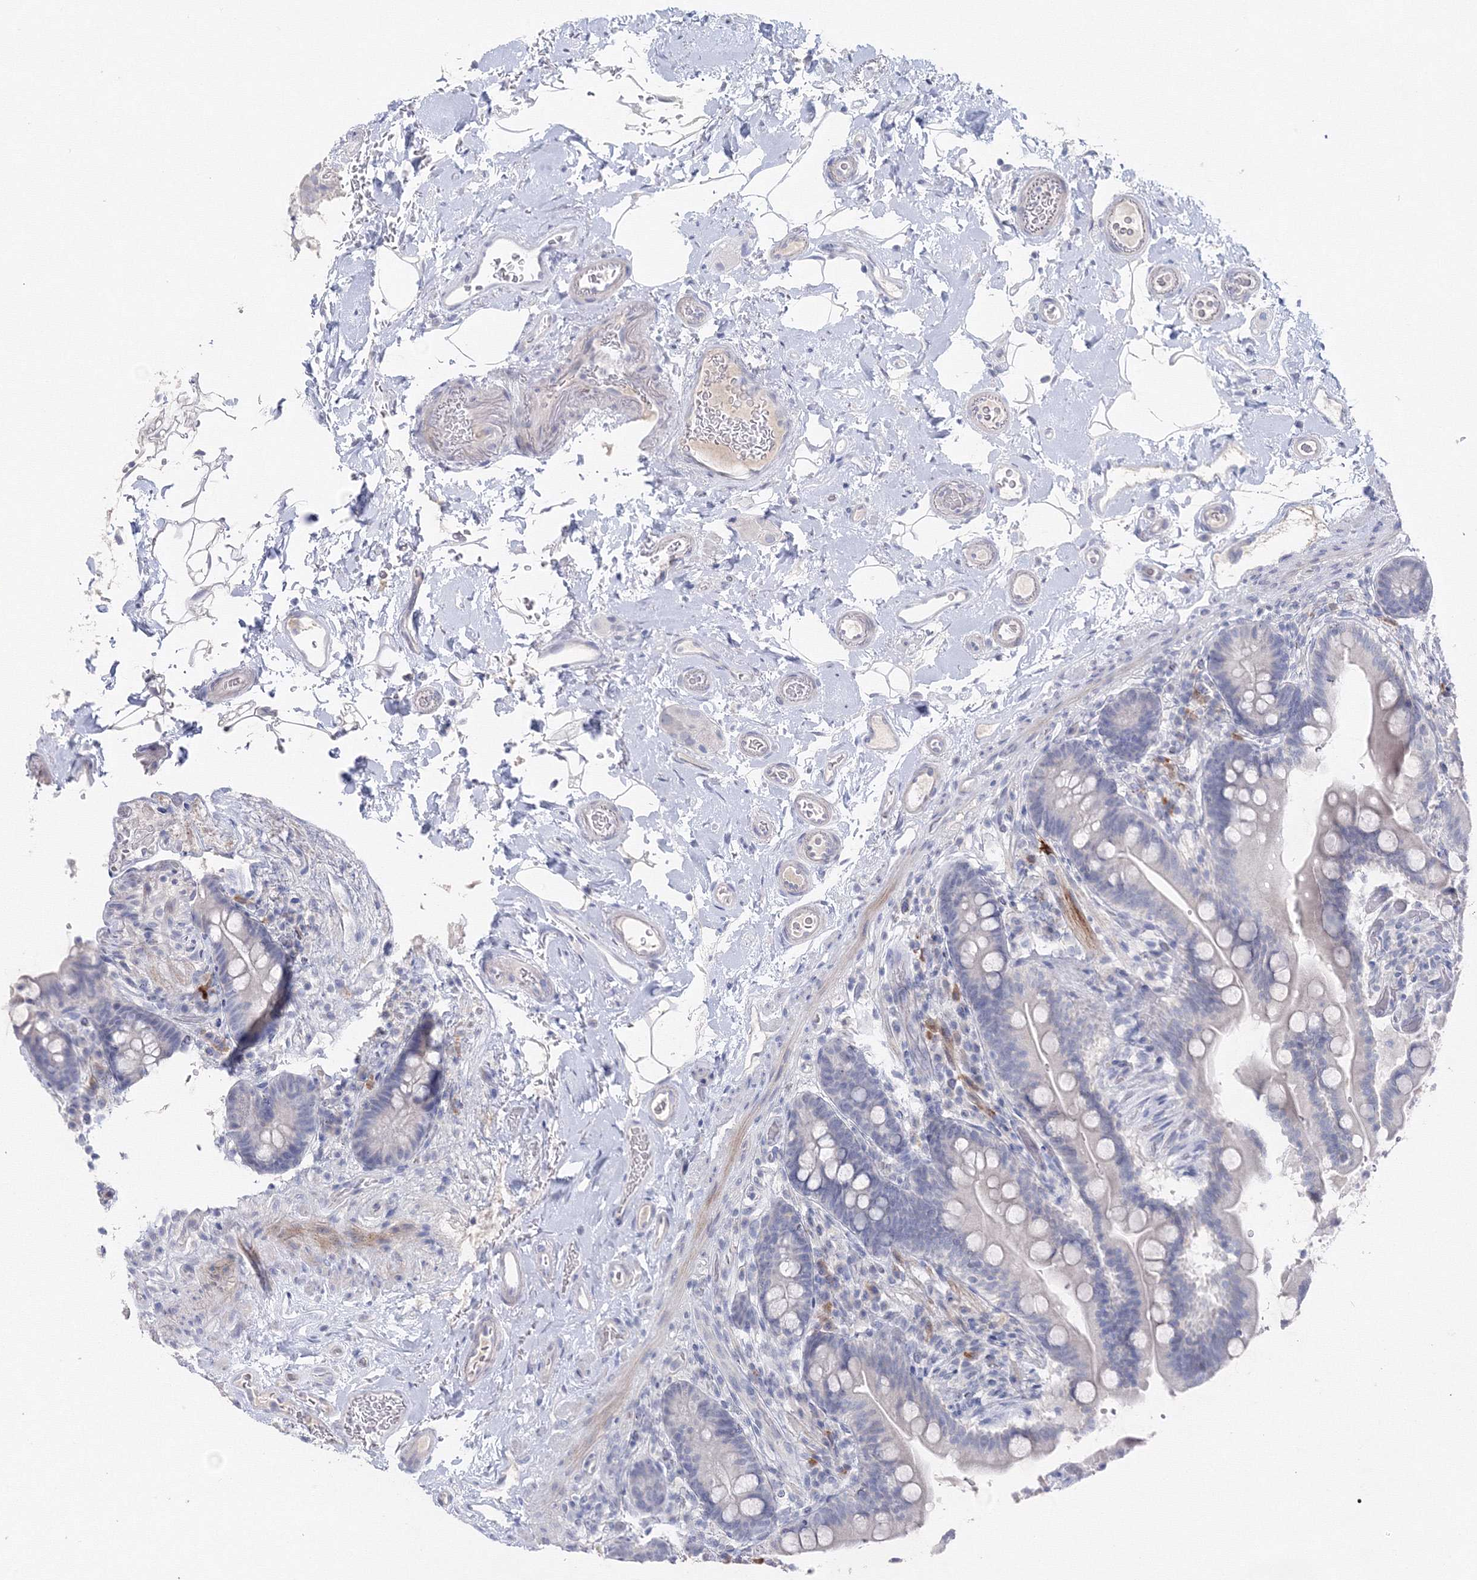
{"staining": {"intensity": "negative", "quantity": "none", "location": "none"}, "tissue": "colon", "cell_type": "Endothelial cells", "image_type": "normal", "snomed": [{"axis": "morphology", "description": "Normal tissue, NOS"}, {"axis": "topography", "description": "Smooth muscle"}, {"axis": "topography", "description": "Colon"}], "caption": "This histopathology image is of unremarkable colon stained with immunohistochemistry (IHC) to label a protein in brown with the nuclei are counter-stained blue. There is no positivity in endothelial cells.", "gene": "GCKR", "patient": {"sex": "male", "age": 73}}